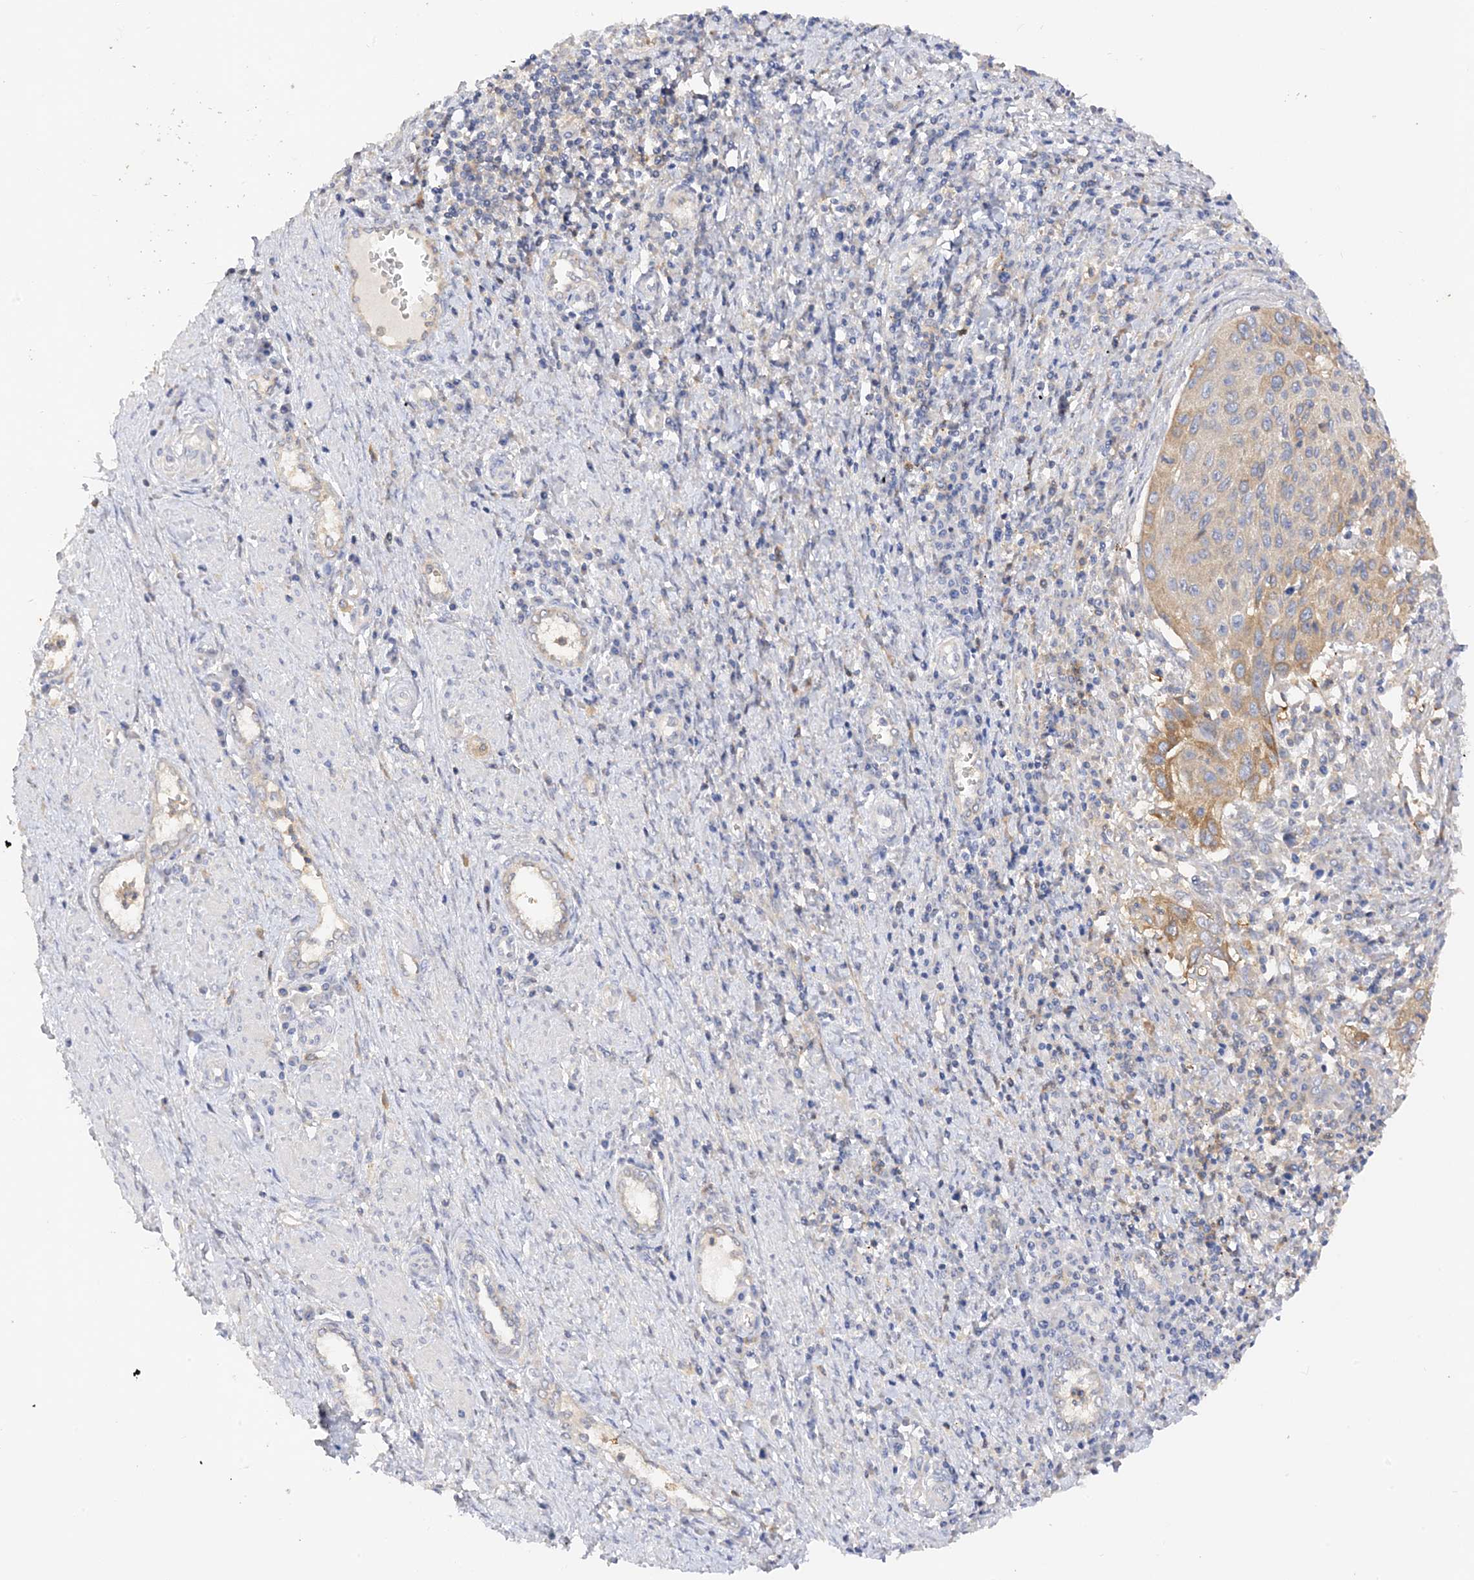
{"staining": {"intensity": "moderate", "quantity": ">75%", "location": "cytoplasmic/membranous"}, "tissue": "cervical cancer", "cell_type": "Tumor cells", "image_type": "cancer", "snomed": [{"axis": "morphology", "description": "Squamous cell carcinoma, NOS"}, {"axis": "topography", "description": "Cervix"}], "caption": "Protein staining reveals moderate cytoplasmic/membranous staining in about >75% of tumor cells in cervical cancer (squamous cell carcinoma). (brown staining indicates protein expression, while blue staining denotes nuclei).", "gene": "ARV1", "patient": {"sex": "female", "age": 32}}